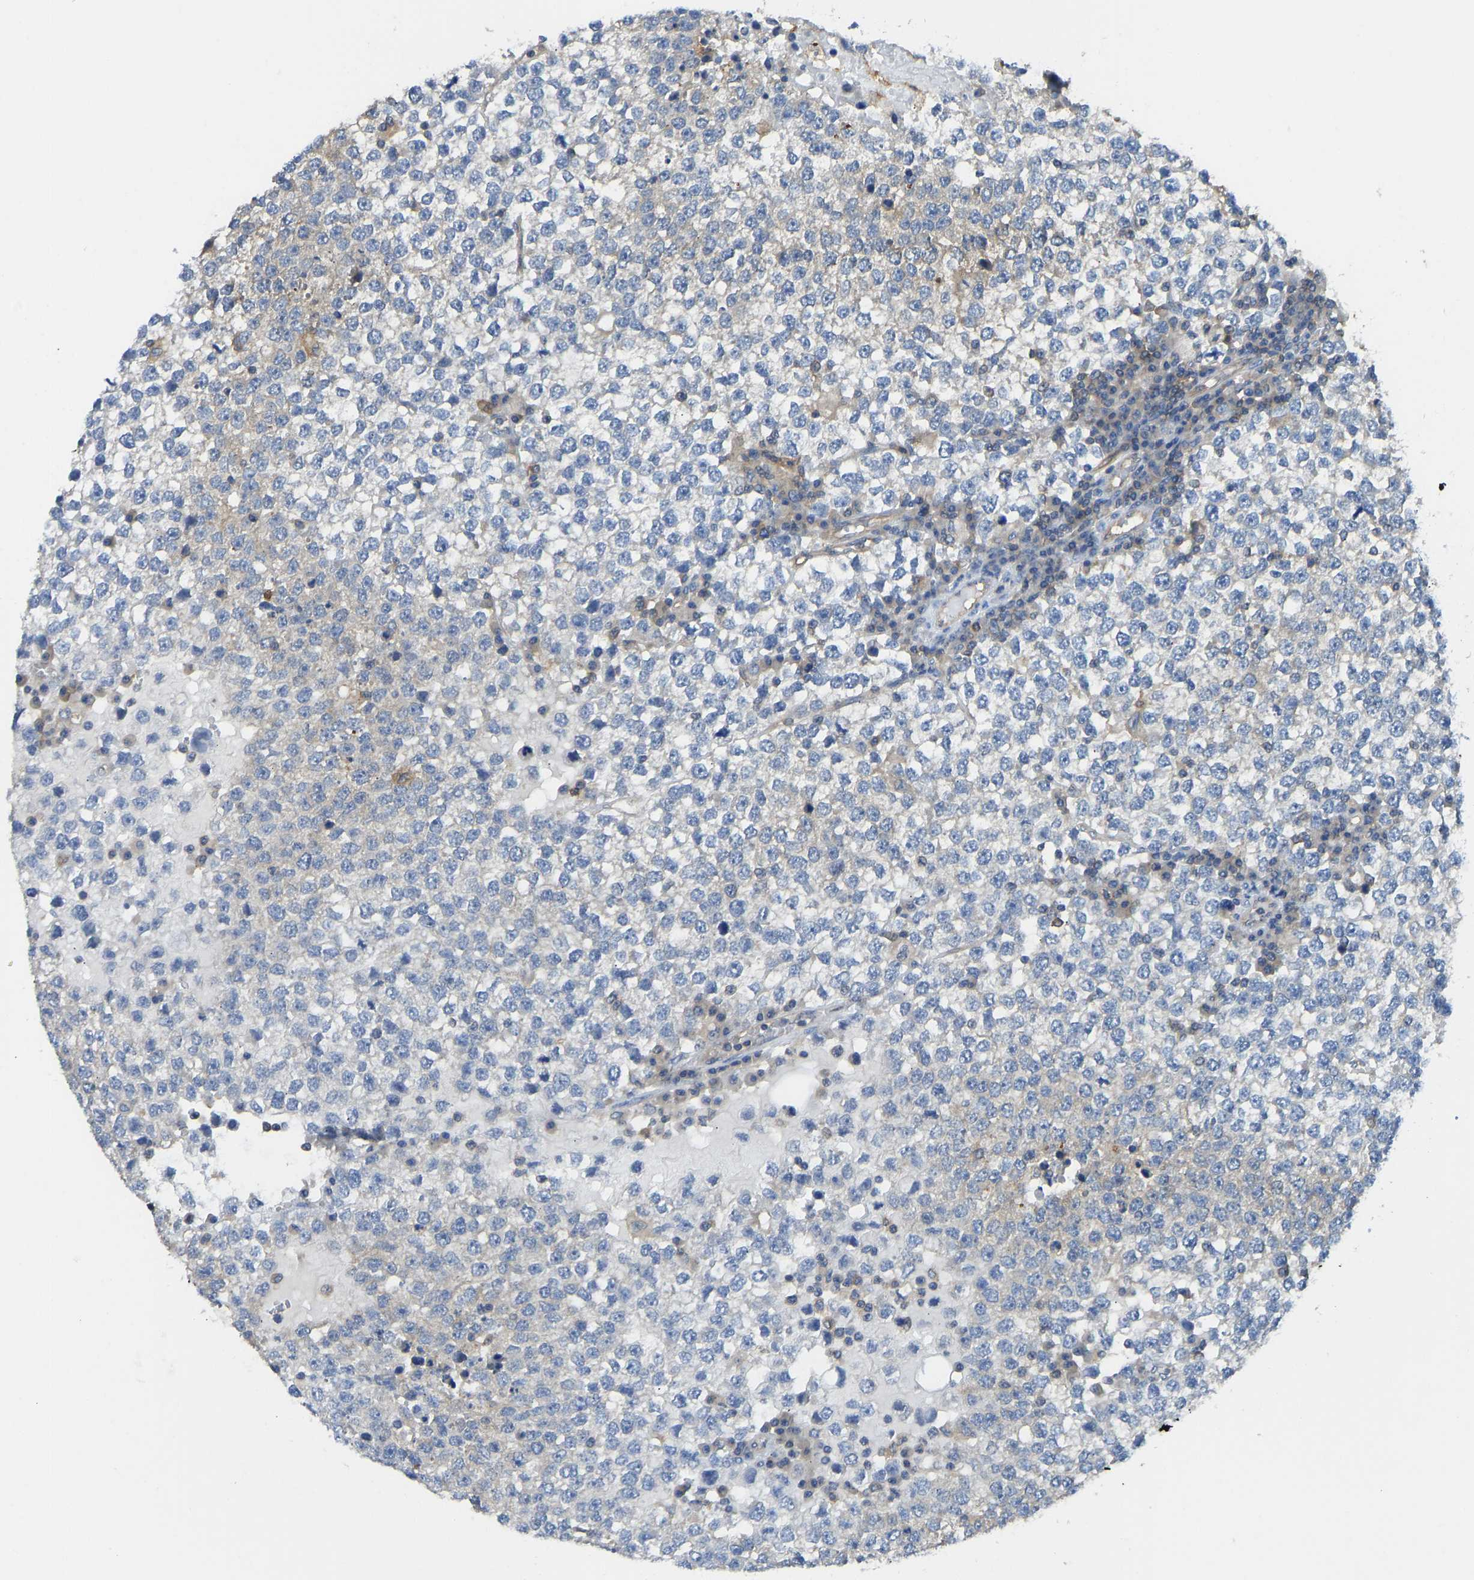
{"staining": {"intensity": "negative", "quantity": "none", "location": "none"}, "tissue": "testis cancer", "cell_type": "Tumor cells", "image_type": "cancer", "snomed": [{"axis": "morphology", "description": "Seminoma, NOS"}, {"axis": "topography", "description": "Testis"}], "caption": "The histopathology image exhibits no staining of tumor cells in testis cancer (seminoma).", "gene": "PPP3CA", "patient": {"sex": "male", "age": 65}}